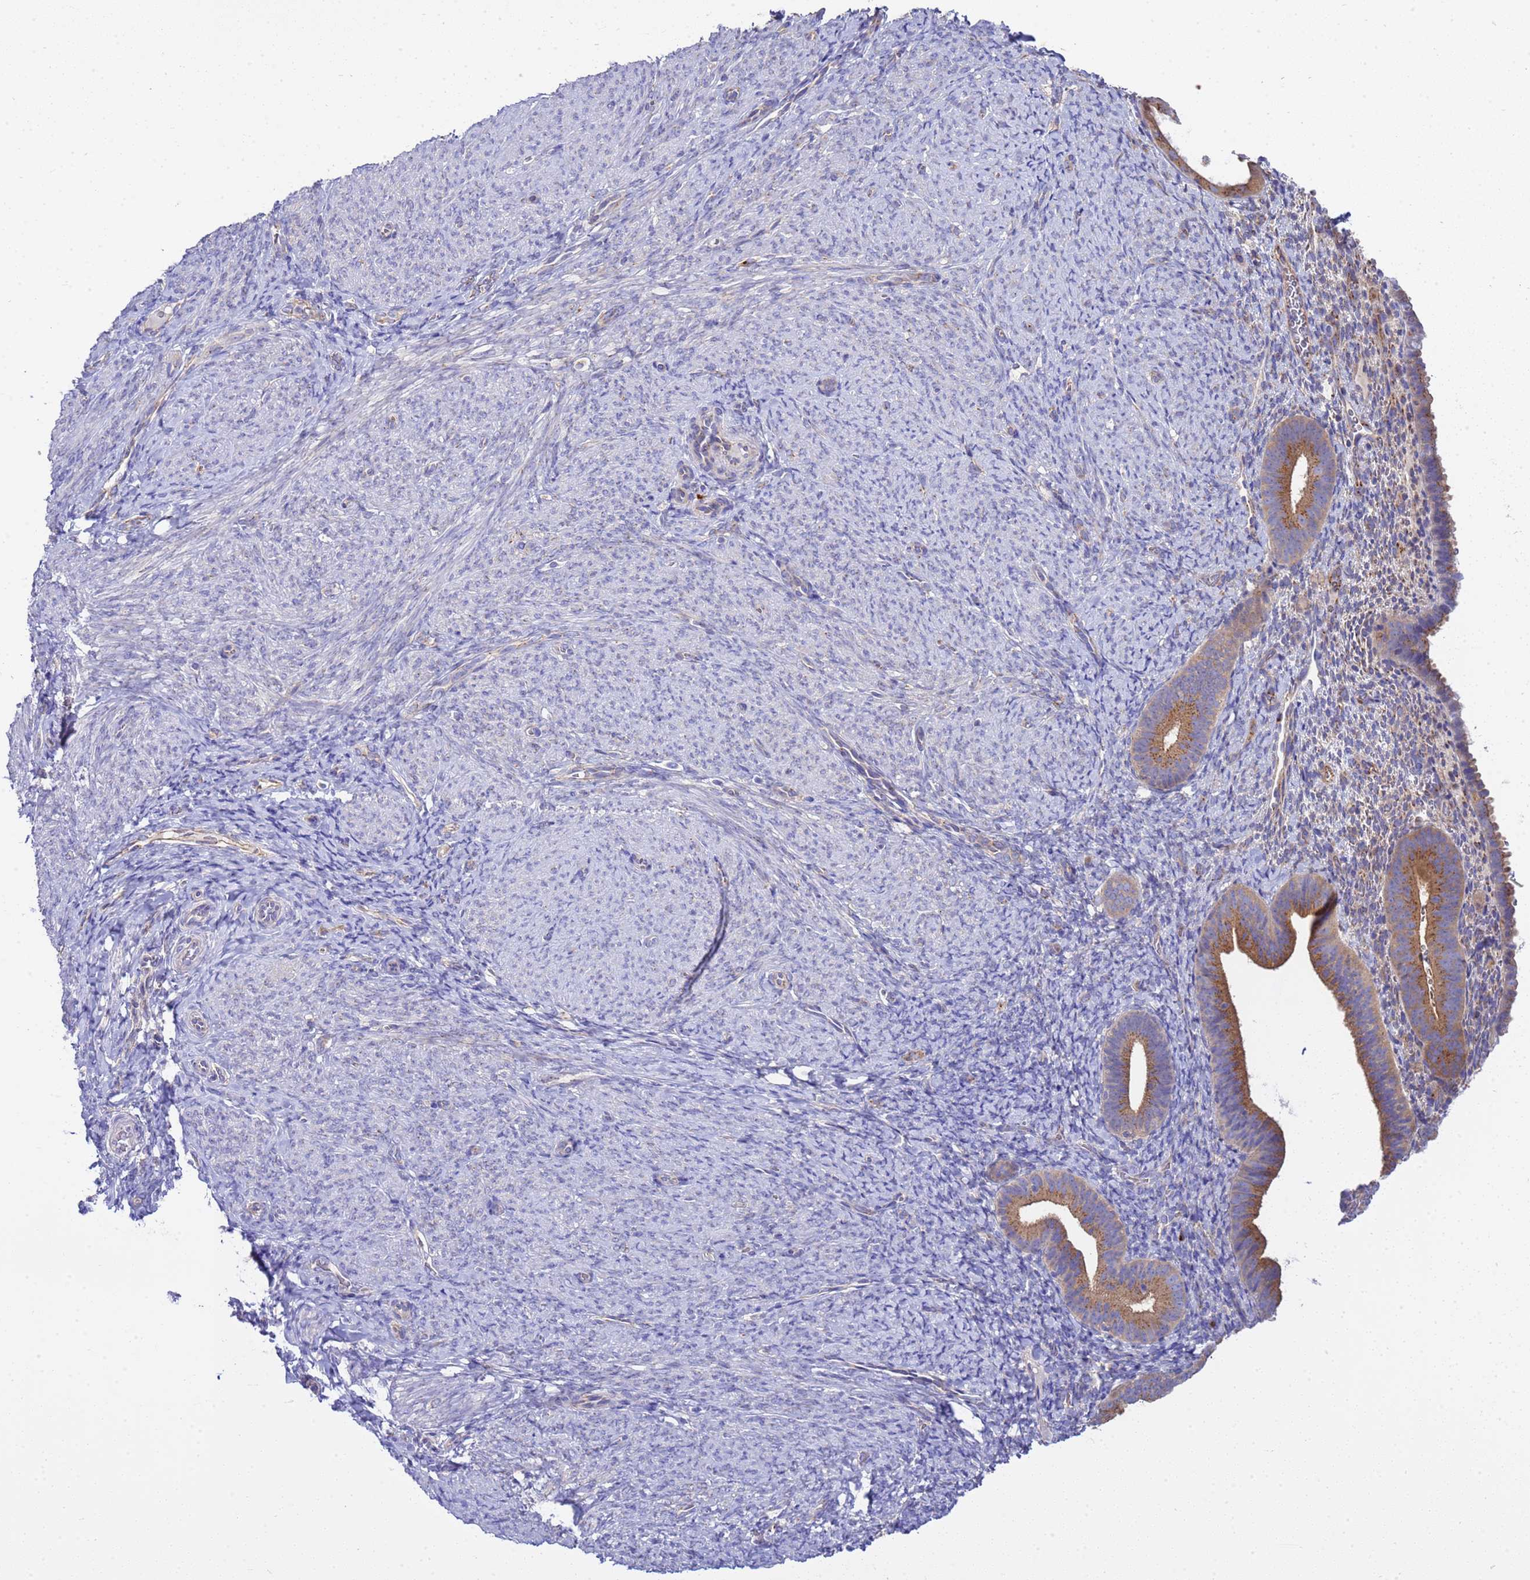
{"staining": {"intensity": "negative", "quantity": "none", "location": "none"}, "tissue": "endometrium", "cell_type": "Cells in endometrial stroma", "image_type": "normal", "snomed": [{"axis": "morphology", "description": "Normal tissue, NOS"}, {"axis": "topography", "description": "Endometrium"}], "caption": "High magnification brightfield microscopy of benign endometrium stained with DAB (3,3'-diaminobenzidine) (brown) and counterstained with hematoxylin (blue): cells in endometrial stroma show no significant expression. (Brightfield microscopy of DAB immunohistochemistry at high magnification).", "gene": "ANAPC1", "patient": {"sex": "female", "age": 65}}